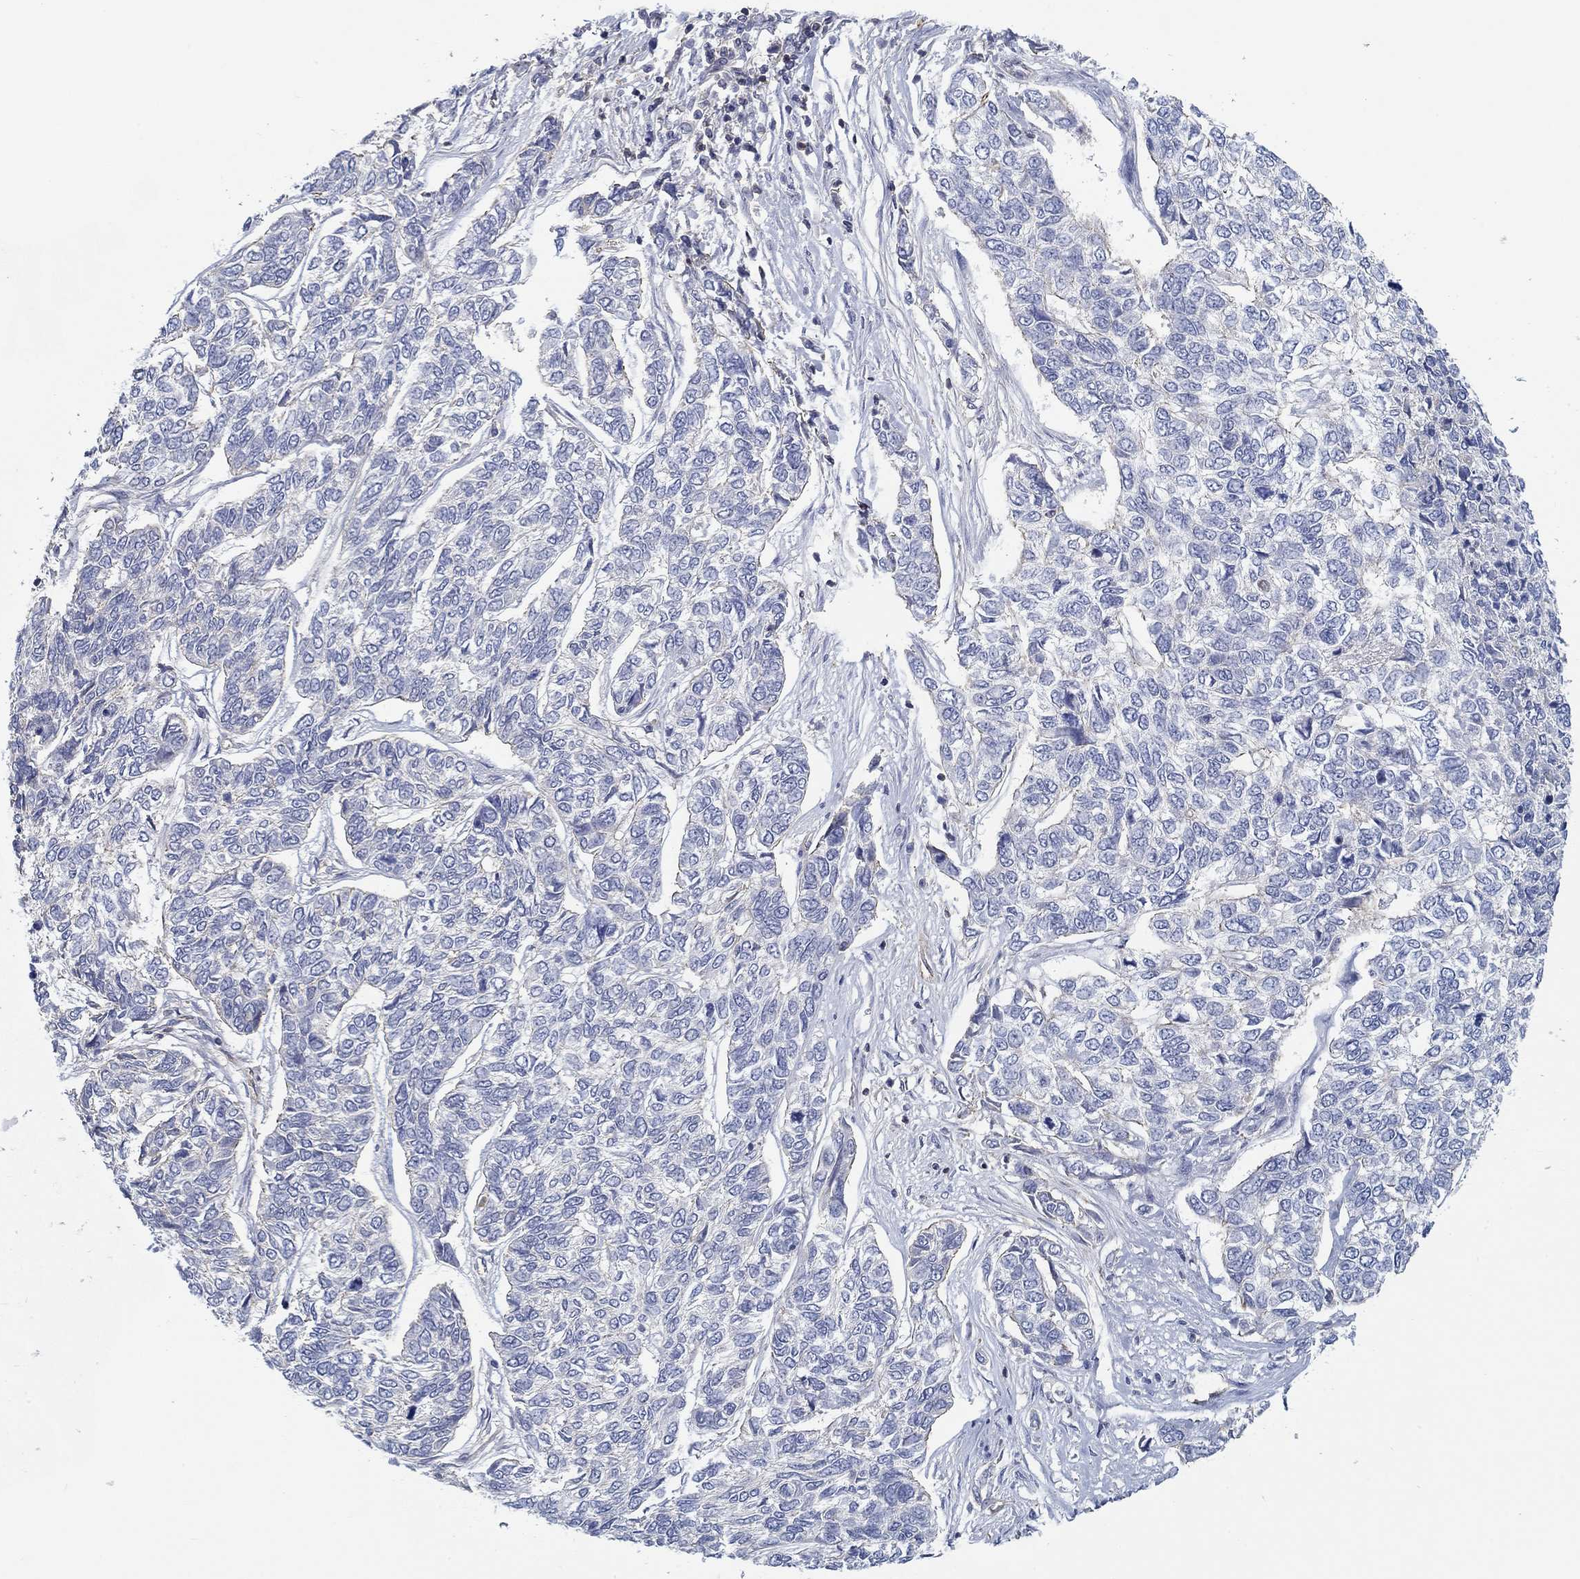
{"staining": {"intensity": "negative", "quantity": "none", "location": "none"}, "tissue": "skin cancer", "cell_type": "Tumor cells", "image_type": "cancer", "snomed": [{"axis": "morphology", "description": "Basal cell carcinoma"}, {"axis": "topography", "description": "Skin"}], "caption": "Tumor cells show no significant protein staining in skin cancer.", "gene": "BBOF1", "patient": {"sex": "female", "age": 65}}